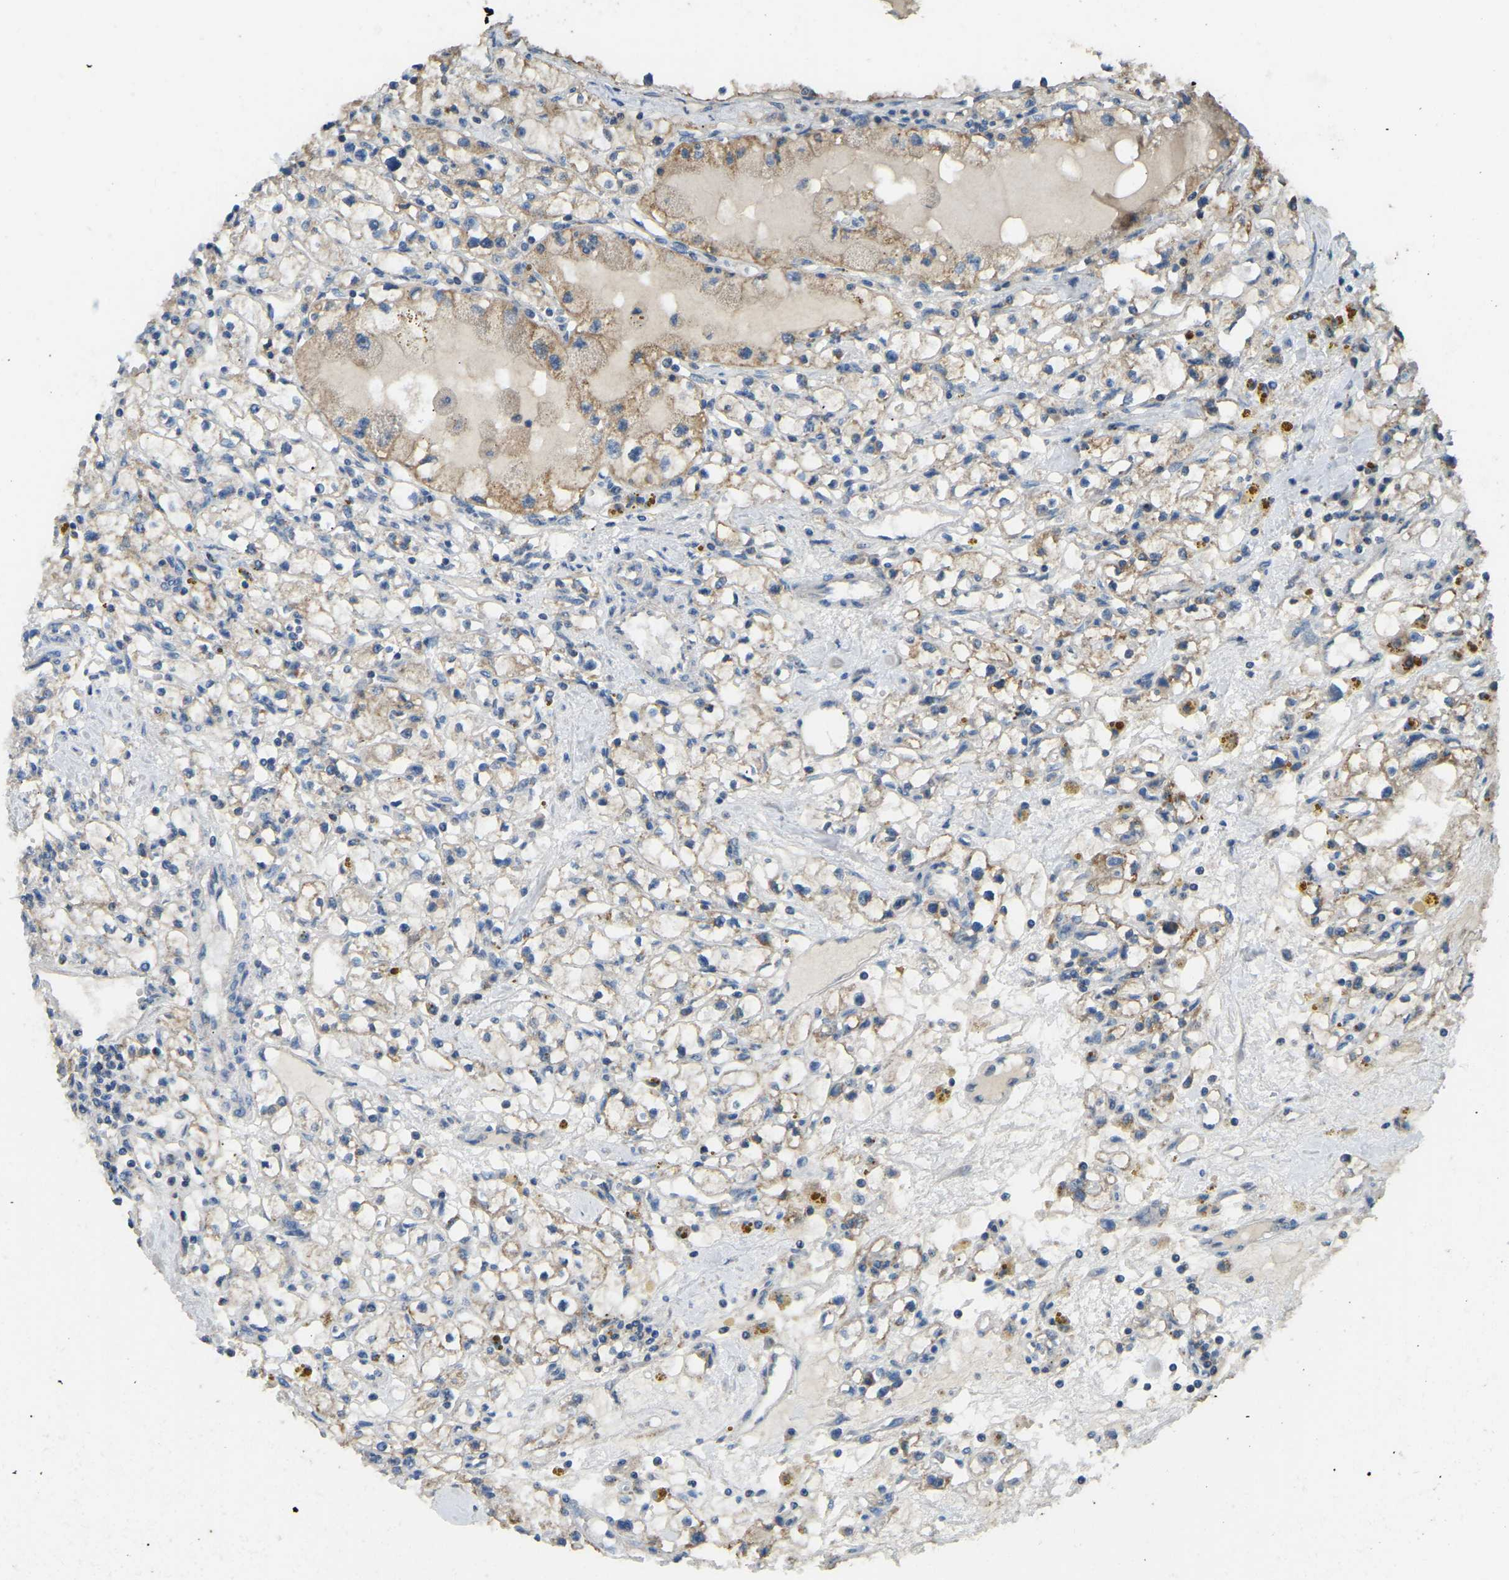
{"staining": {"intensity": "weak", "quantity": "25%-75%", "location": "cytoplasmic/membranous"}, "tissue": "renal cancer", "cell_type": "Tumor cells", "image_type": "cancer", "snomed": [{"axis": "morphology", "description": "Adenocarcinoma, NOS"}, {"axis": "topography", "description": "Kidney"}], "caption": "Protein staining of adenocarcinoma (renal) tissue exhibits weak cytoplasmic/membranous positivity in about 25%-75% of tumor cells. (DAB = brown stain, brightfield microscopy at high magnification).", "gene": "ZNF200", "patient": {"sex": "male", "age": 56}}